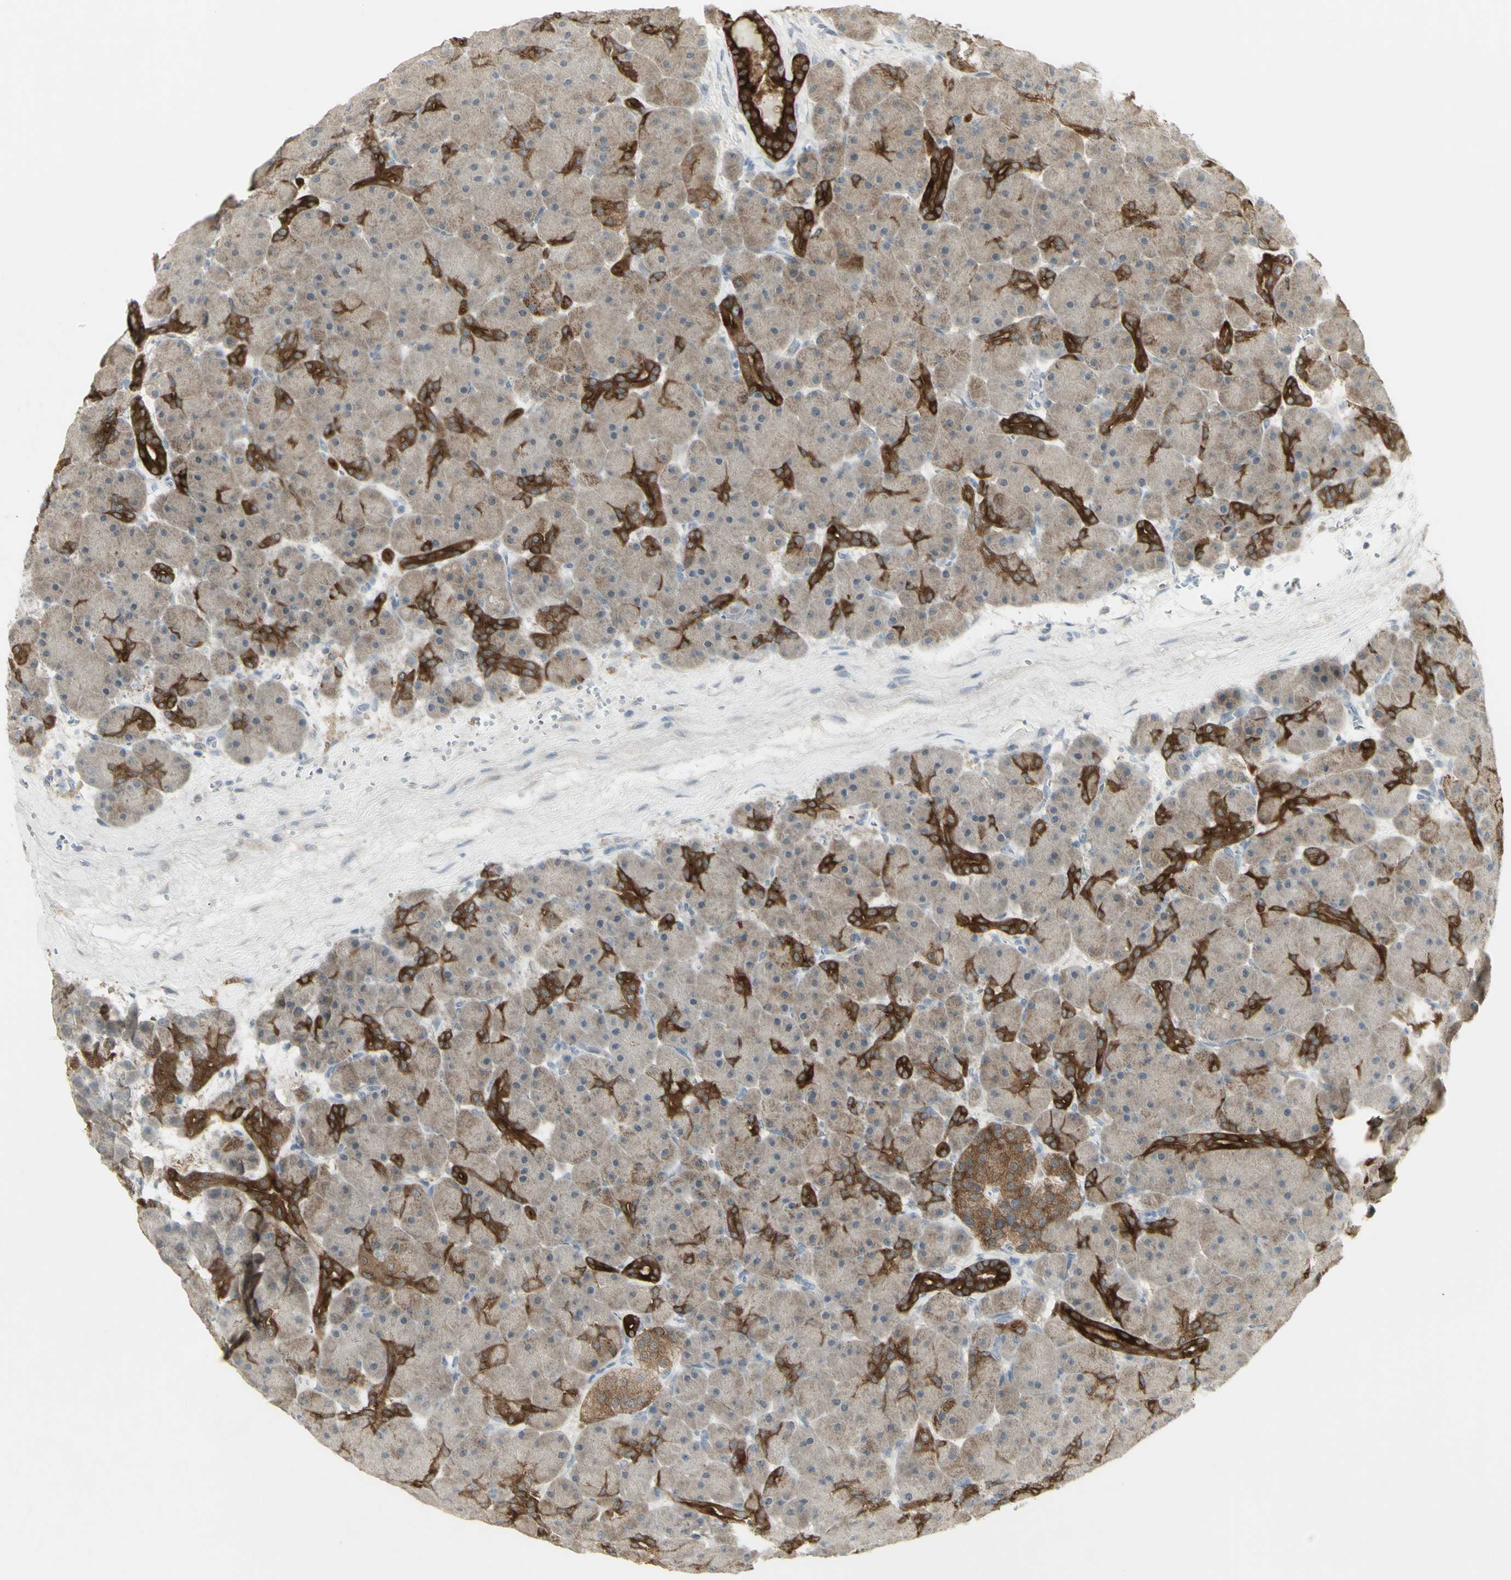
{"staining": {"intensity": "strong", "quantity": "25%-75%", "location": "cytoplasmic/membranous"}, "tissue": "pancreas", "cell_type": "Exocrine glandular cells", "image_type": "normal", "snomed": [{"axis": "morphology", "description": "Normal tissue, NOS"}, {"axis": "topography", "description": "Pancreas"}], "caption": "IHC micrograph of benign pancreas stained for a protein (brown), which exhibits high levels of strong cytoplasmic/membranous positivity in about 25%-75% of exocrine glandular cells.", "gene": "C1orf116", "patient": {"sex": "male", "age": 66}}